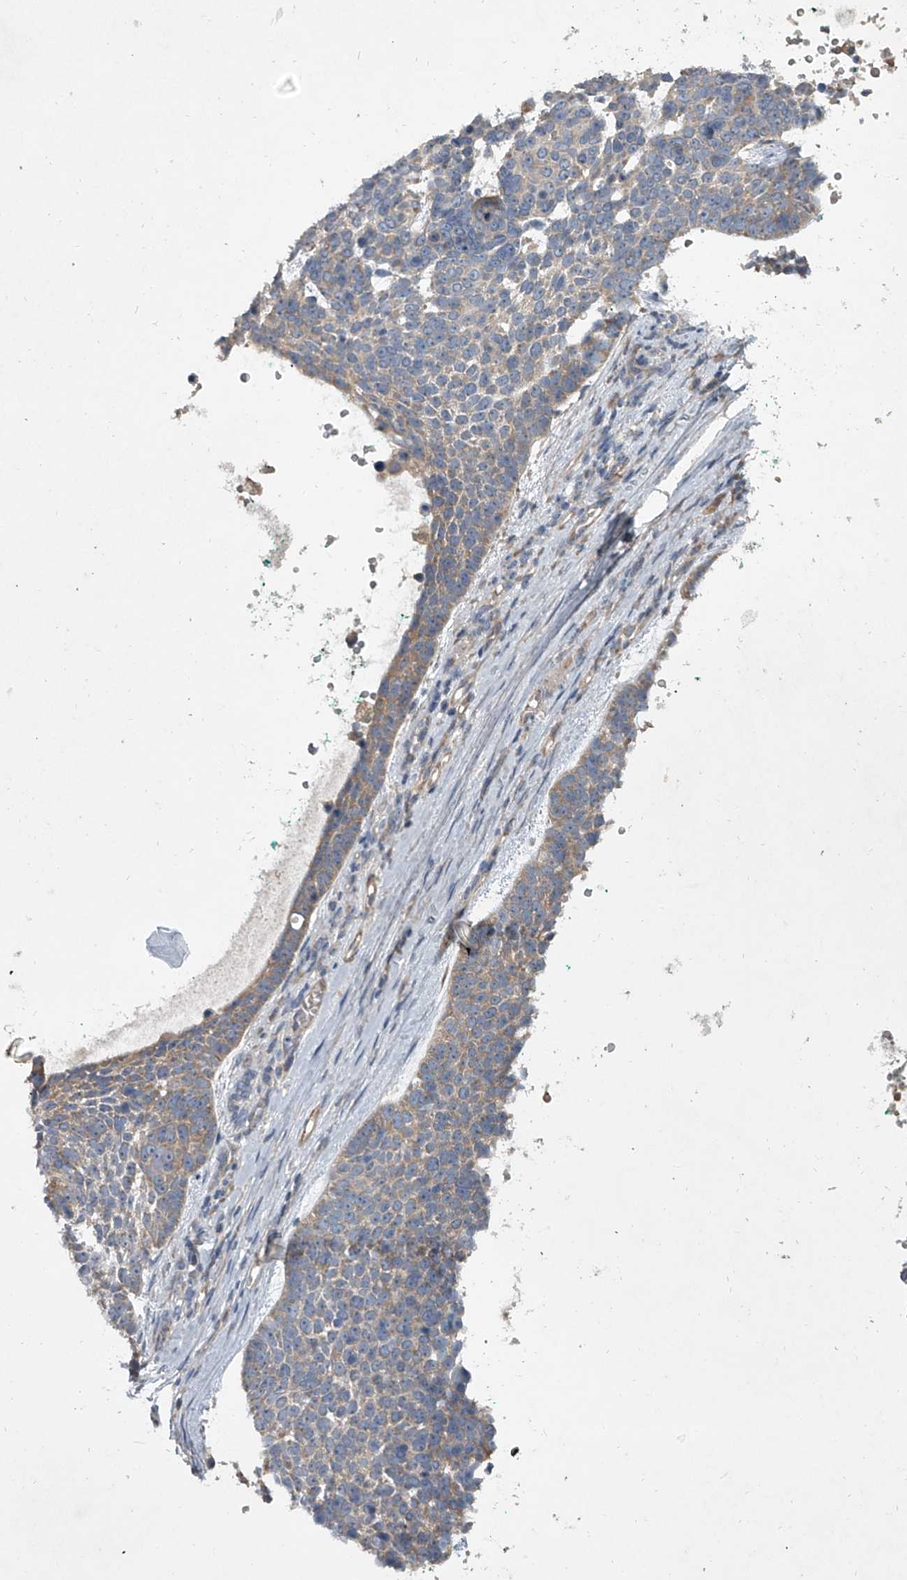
{"staining": {"intensity": "weak", "quantity": "25%-75%", "location": "cytoplasmic/membranous"}, "tissue": "skin cancer", "cell_type": "Tumor cells", "image_type": "cancer", "snomed": [{"axis": "morphology", "description": "Basal cell carcinoma"}, {"axis": "topography", "description": "Skin"}], "caption": "Protein positivity by immunohistochemistry (IHC) displays weak cytoplasmic/membranous staining in approximately 25%-75% of tumor cells in skin basal cell carcinoma.", "gene": "DOCK9", "patient": {"sex": "female", "age": 81}}